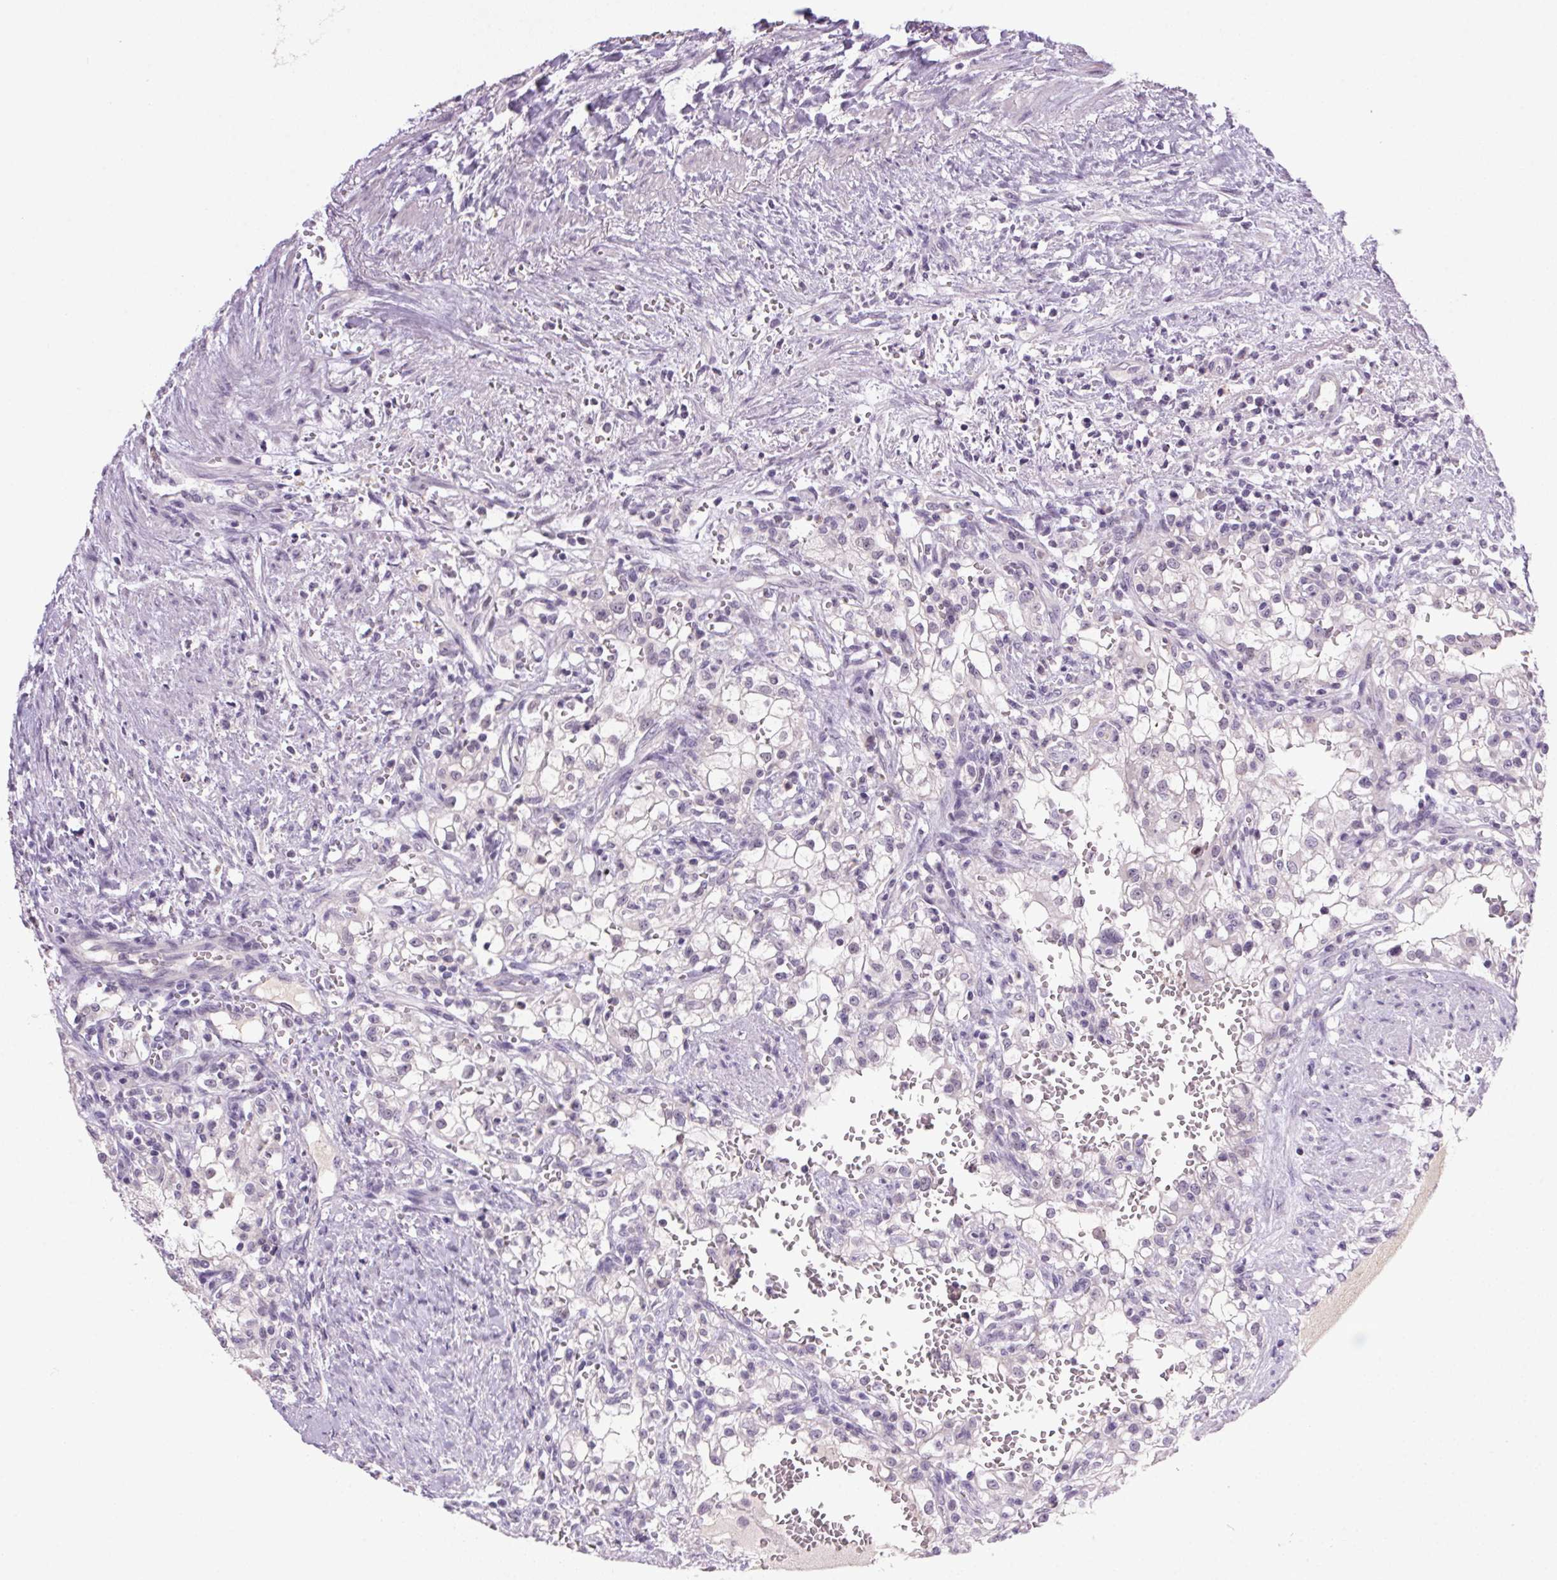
{"staining": {"intensity": "negative", "quantity": "none", "location": "none"}, "tissue": "renal cancer", "cell_type": "Tumor cells", "image_type": "cancer", "snomed": [{"axis": "morphology", "description": "Adenocarcinoma, NOS"}, {"axis": "topography", "description": "Kidney"}], "caption": "Human renal adenocarcinoma stained for a protein using immunohistochemistry (IHC) reveals no expression in tumor cells.", "gene": "TRDN", "patient": {"sex": "female", "age": 74}}